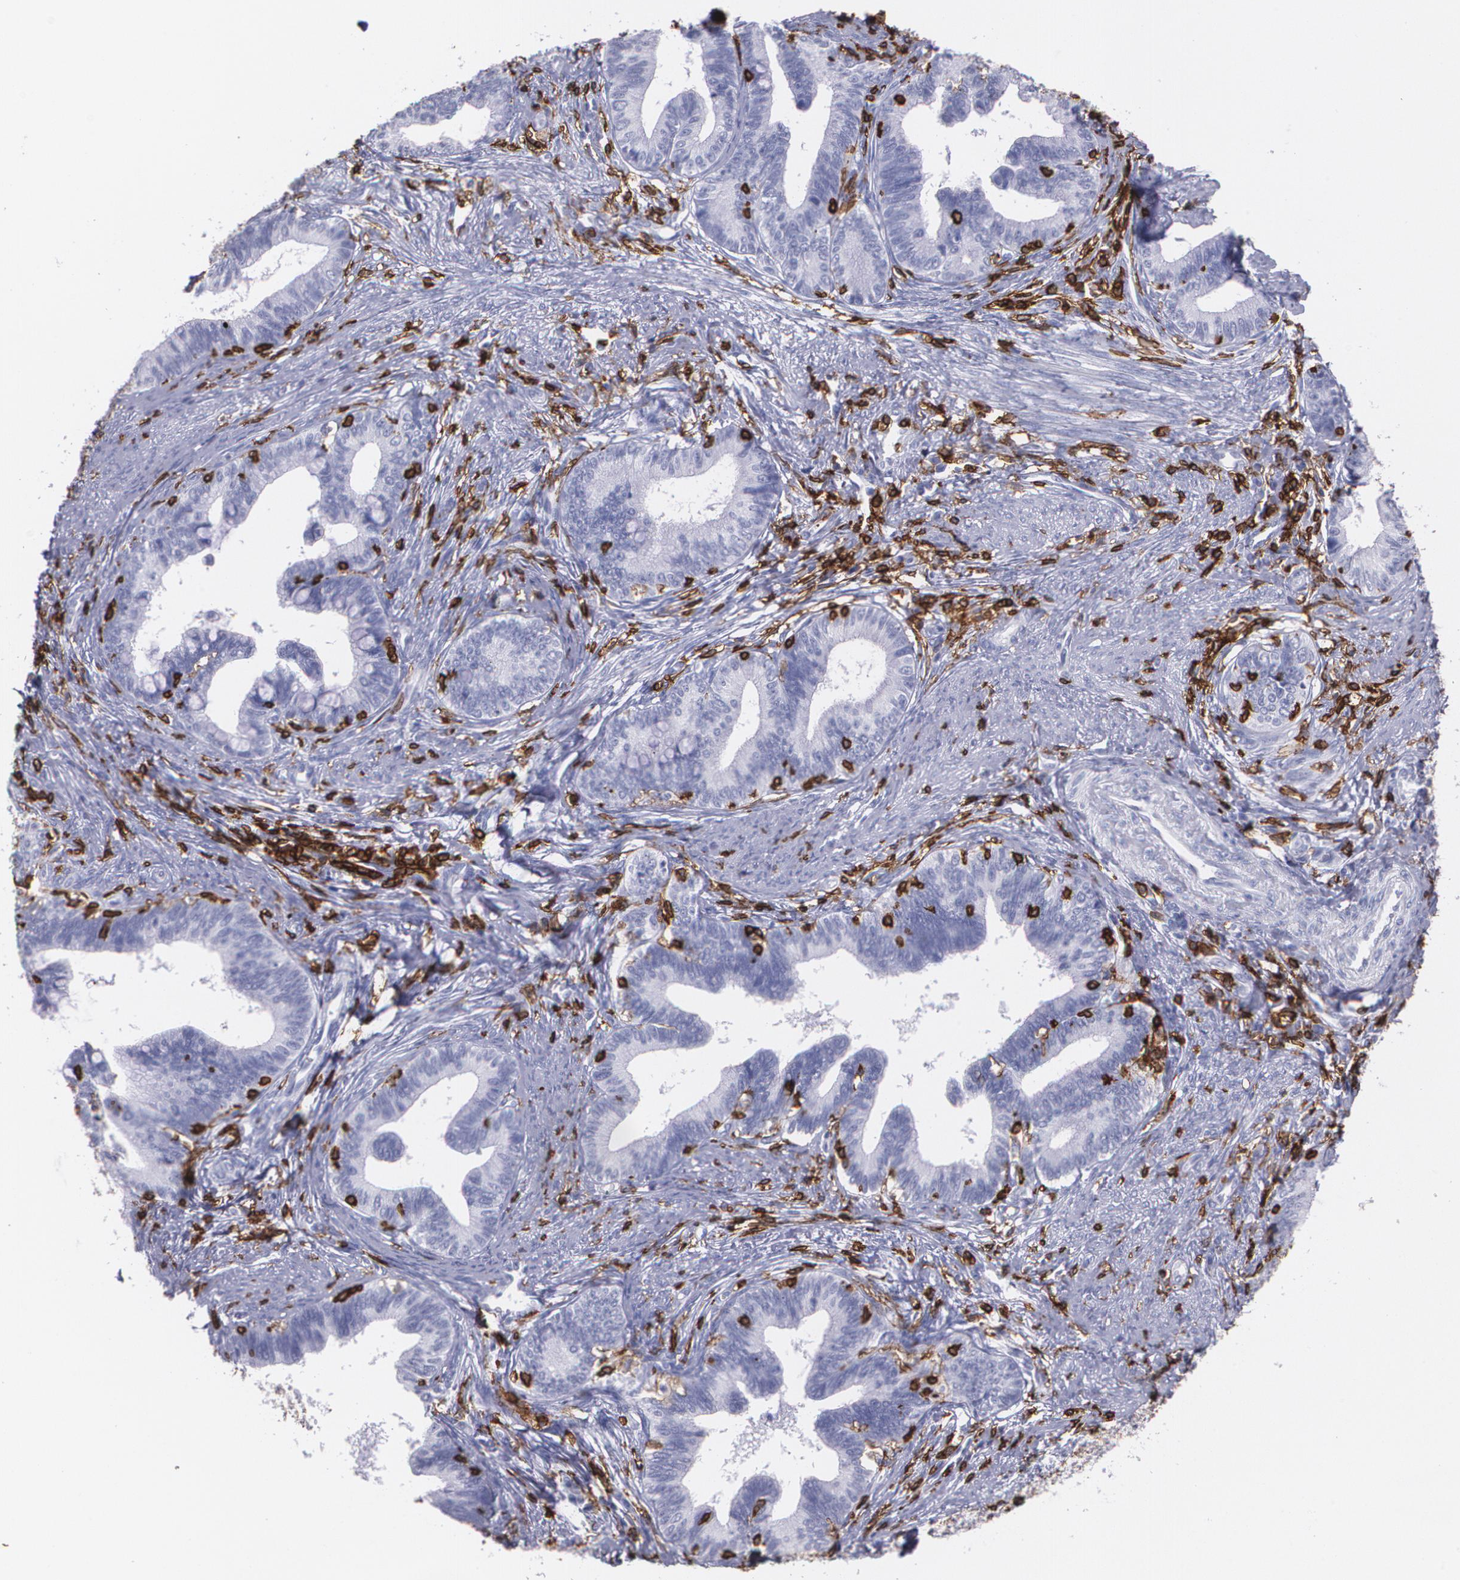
{"staining": {"intensity": "negative", "quantity": "none", "location": "none"}, "tissue": "cervical cancer", "cell_type": "Tumor cells", "image_type": "cancer", "snomed": [{"axis": "morphology", "description": "Adenocarcinoma, NOS"}, {"axis": "topography", "description": "Cervix"}], "caption": "Immunohistochemical staining of human cervical cancer (adenocarcinoma) demonstrates no significant staining in tumor cells.", "gene": "PTPRC", "patient": {"sex": "female", "age": 36}}